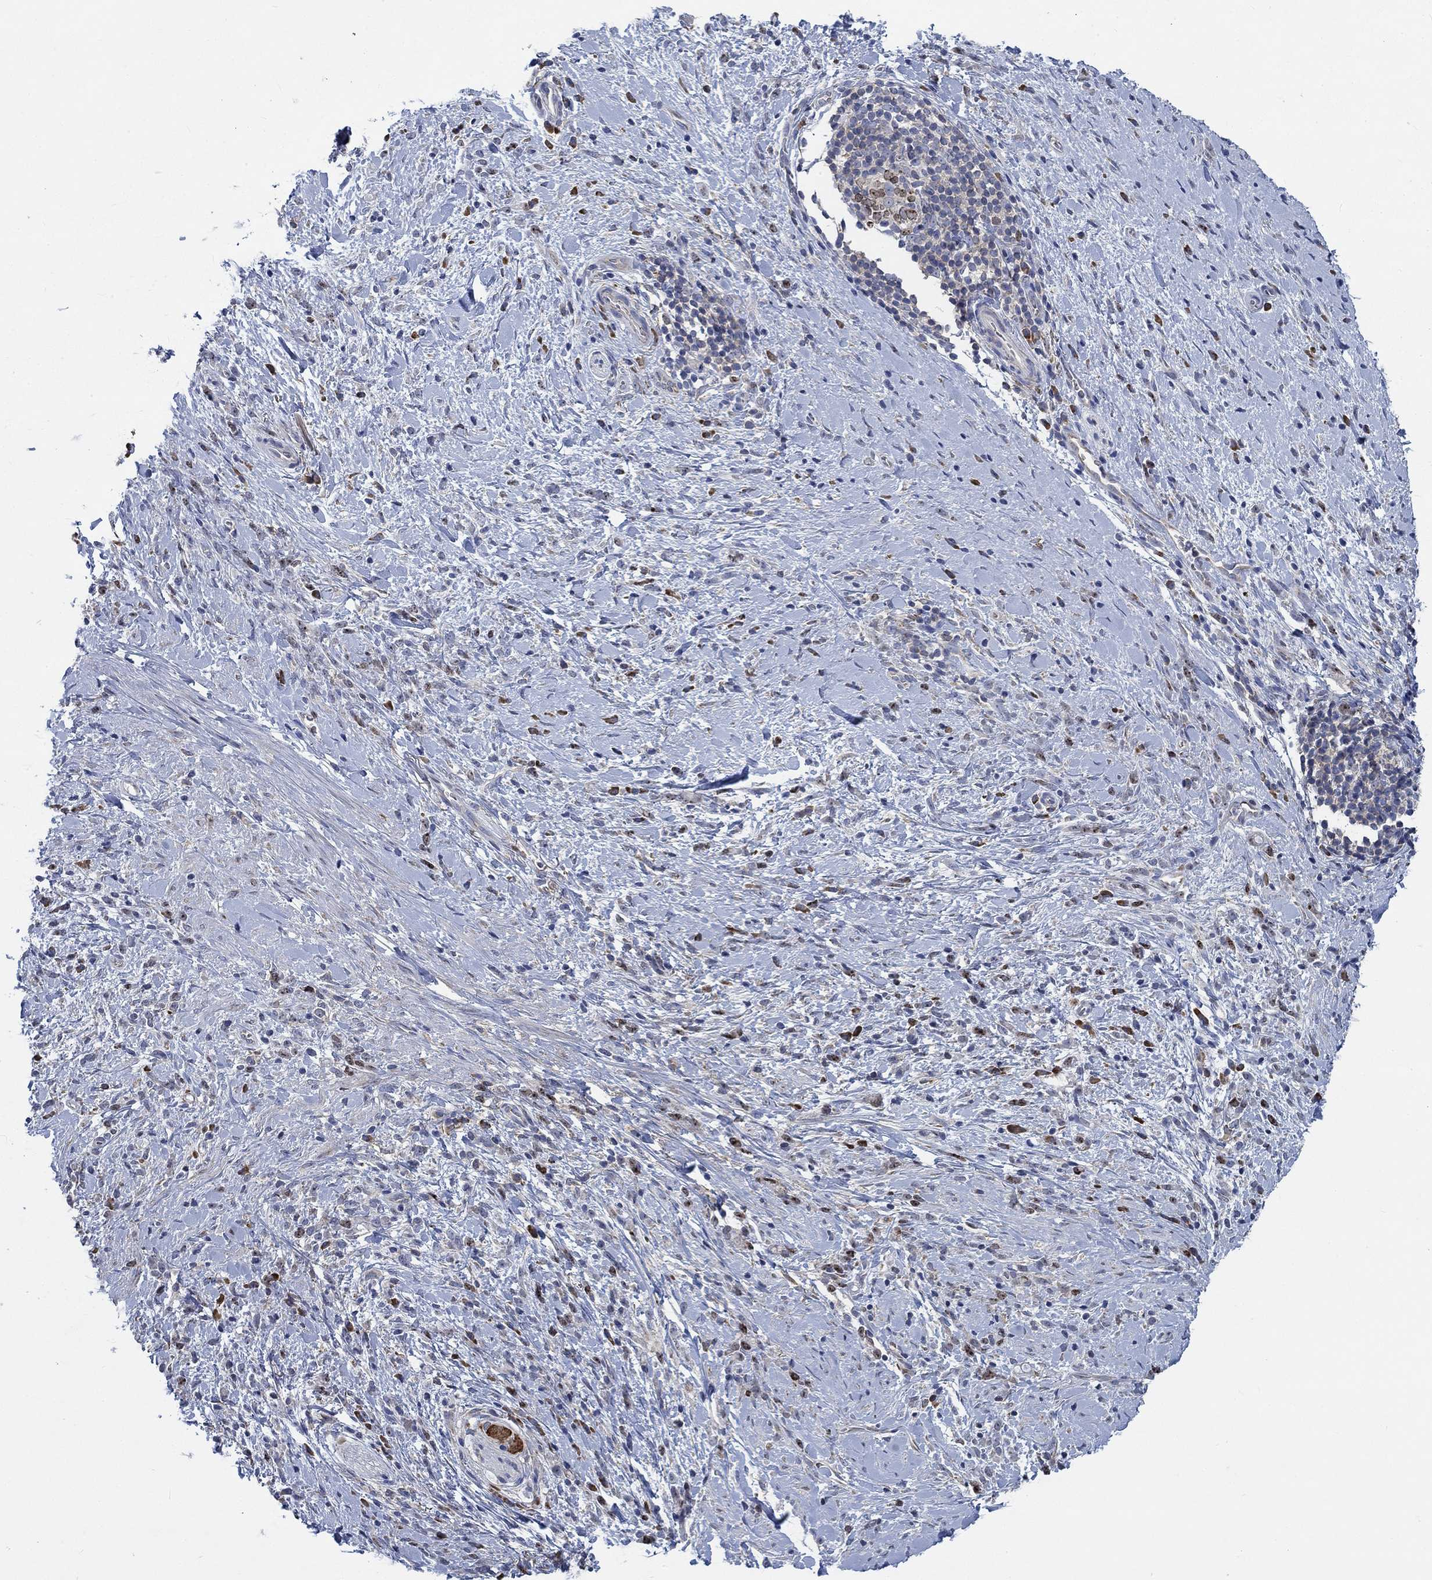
{"staining": {"intensity": "negative", "quantity": "none", "location": "none"}, "tissue": "stomach cancer", "cell_type": "Tumor cells", "image_type": "cancer", "snomed": [{"axis": "morphology", "description": "Adenocarcinoma, NOS"}, {"axis": "topography", "description": "Stomach"}], "caption": "A micrograph of stomach adenocarcinoma stained for a protein demonstrates no brown staining in tumor cells.", "gene": "MMP24", "patient": {"sex": "female", "age": 57}}